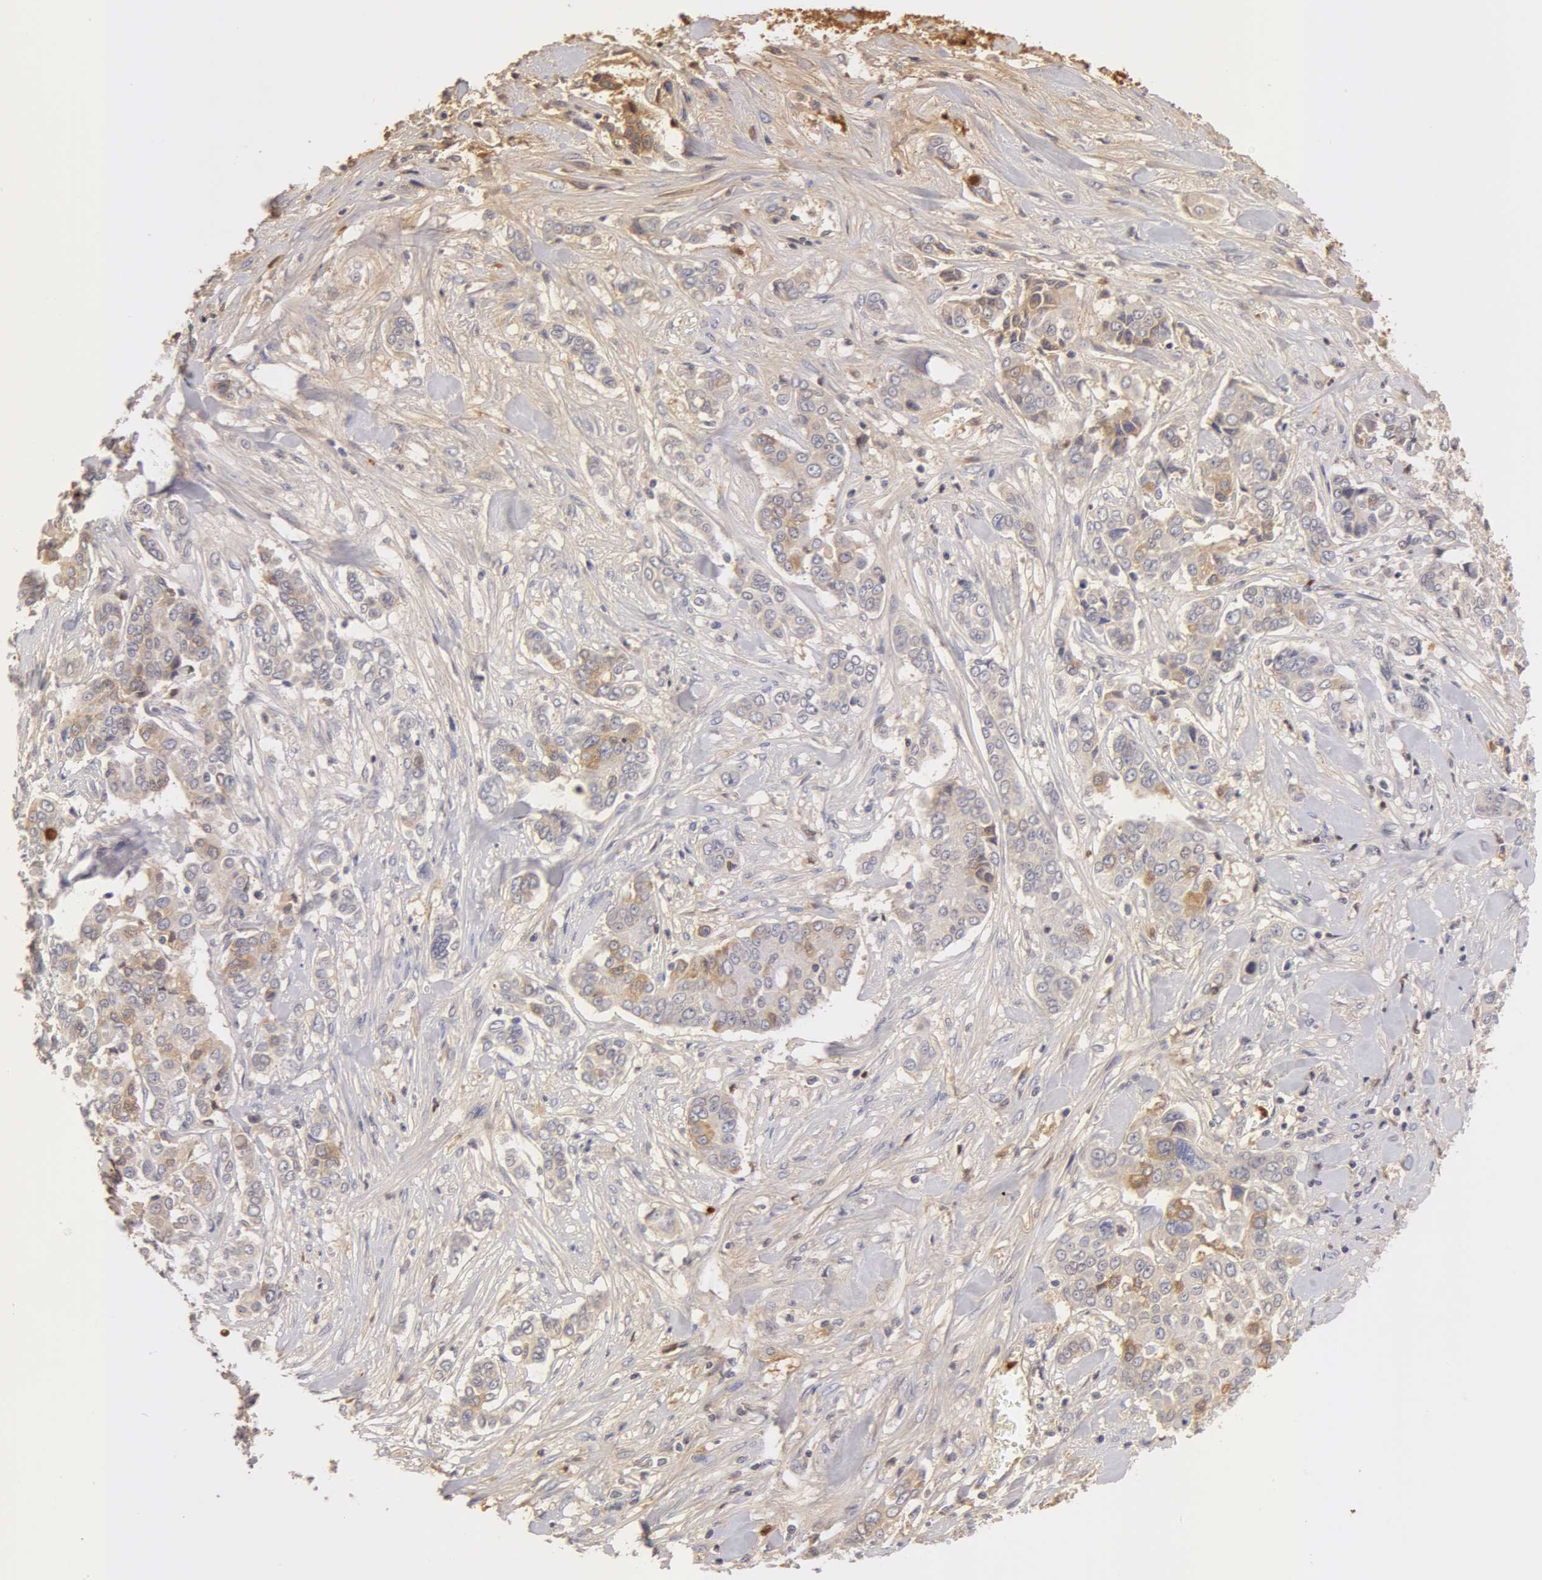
{"staining": {"intensity": "negative", "quantity": "none", "location": "none"}, "tissue": "pancreatic cancer", "cell_type": "Tumor cells", "image_type": "cancer", "snomed": [{"axis": "morphology", "description": "Adenocarcinoma, NOS"}, {"axis": "topography", "description": "Pancreas"}], "caption": "High power microscopy image of an immunohistochemistry photomicrograph of pancreatic cancer, revealing no significant expression in tumor cells.", "gene": "AHSG", "patient": {"sex": "female", "age": 52}}